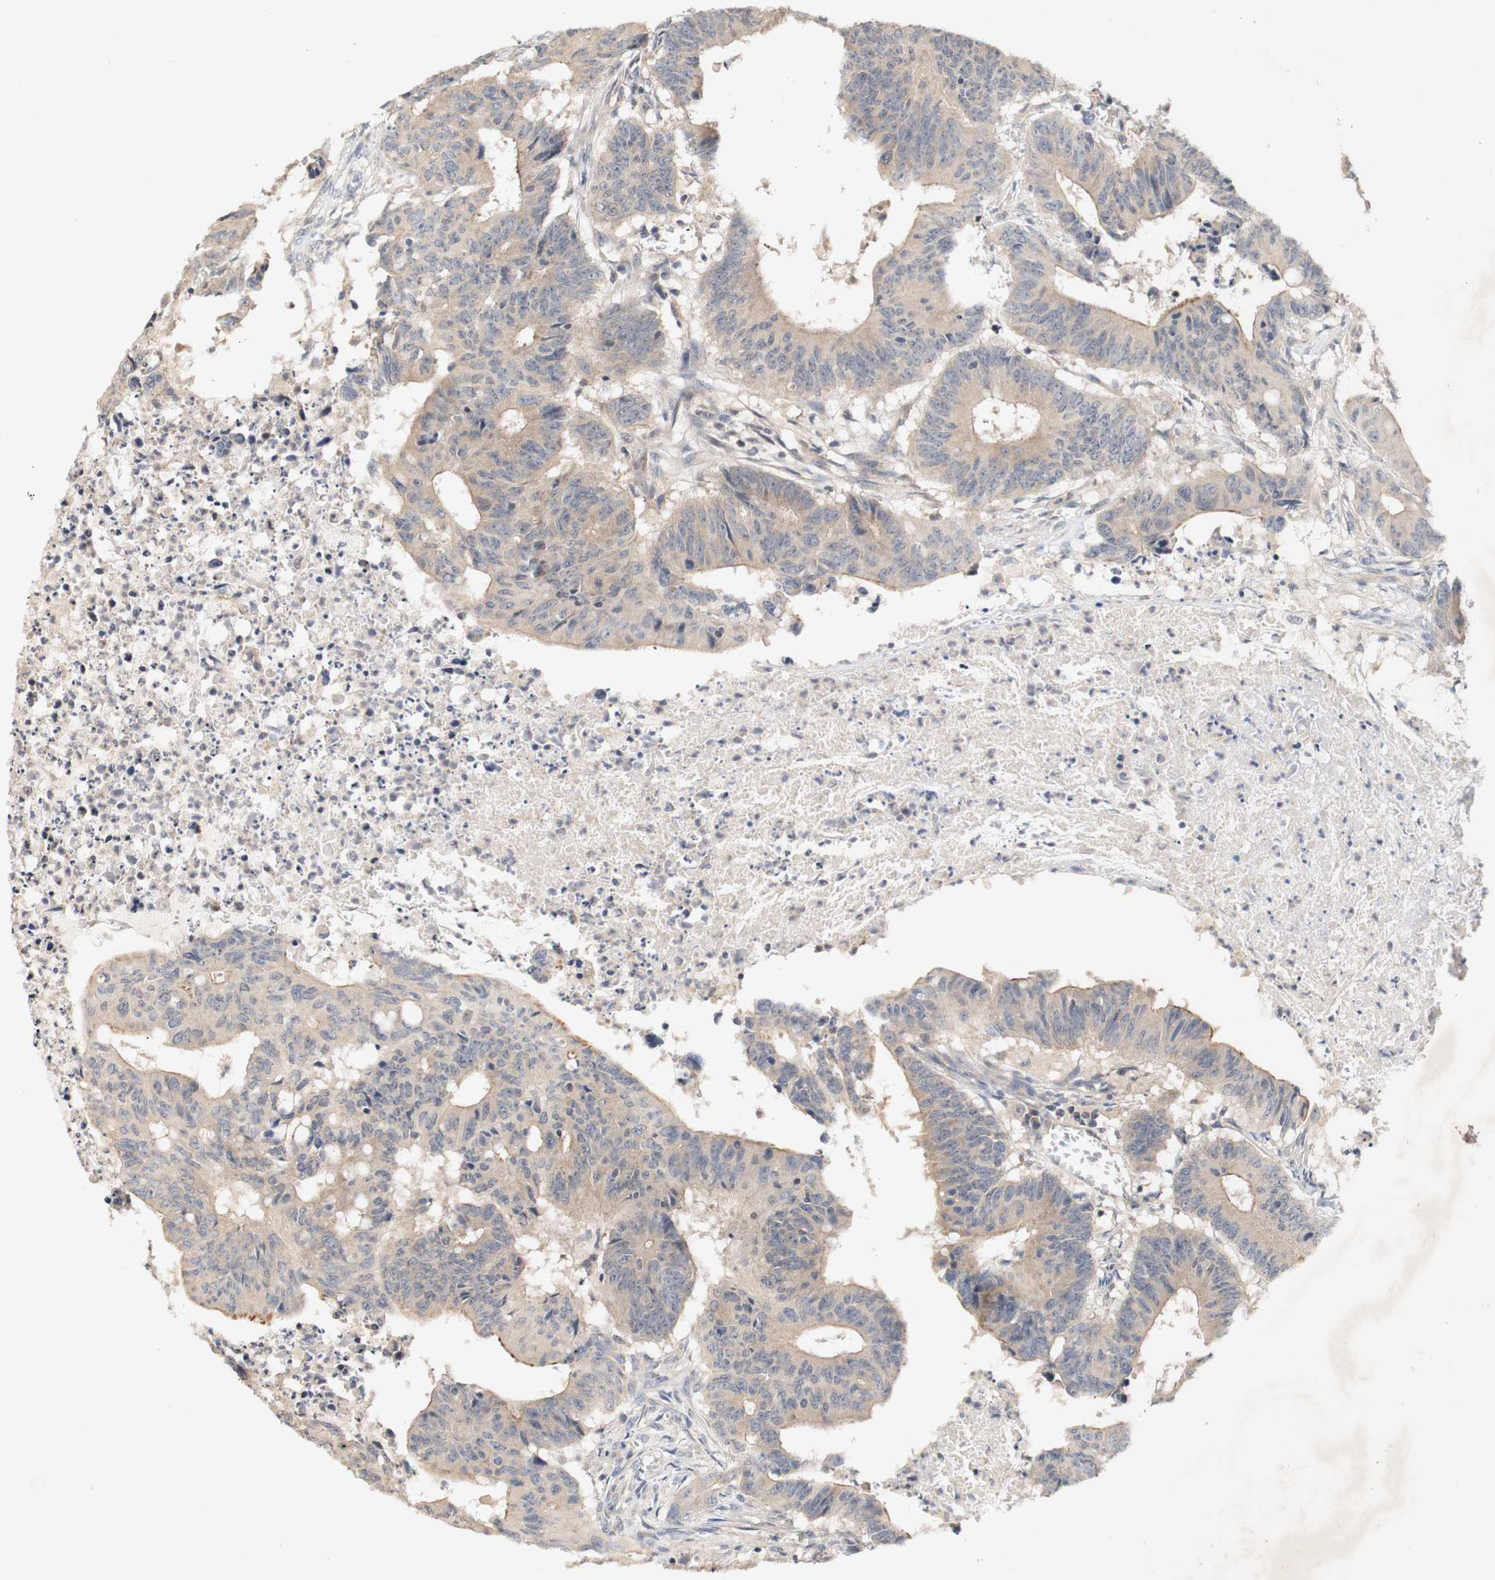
{"staining": {"intensity": "weak", "quantity": ">75%", "location": "cytoplasmic/membranous"}, "tissue": "colorectal cancer", "cell_type": "Tumor cells", "image_type": "cancer", "snomed": [{"axis": "morphology", "description": "Adenocarcinoma, NOS"}, {"axis": "topography", "description": "Colon"}], "caption": "Colorectal cancer (adenocarcinoma) tissue exhibits weak cytoplasmic/membranous staining in approximately >75% of tumor cells, visualized by immunohistochemistry. (DAB (3,3'-diaminobenzidine) IHC, brown staining for protein, blue staining for nuclei).", "gene": "PIN1", "patient": {"sex": "male", "age": 45}}